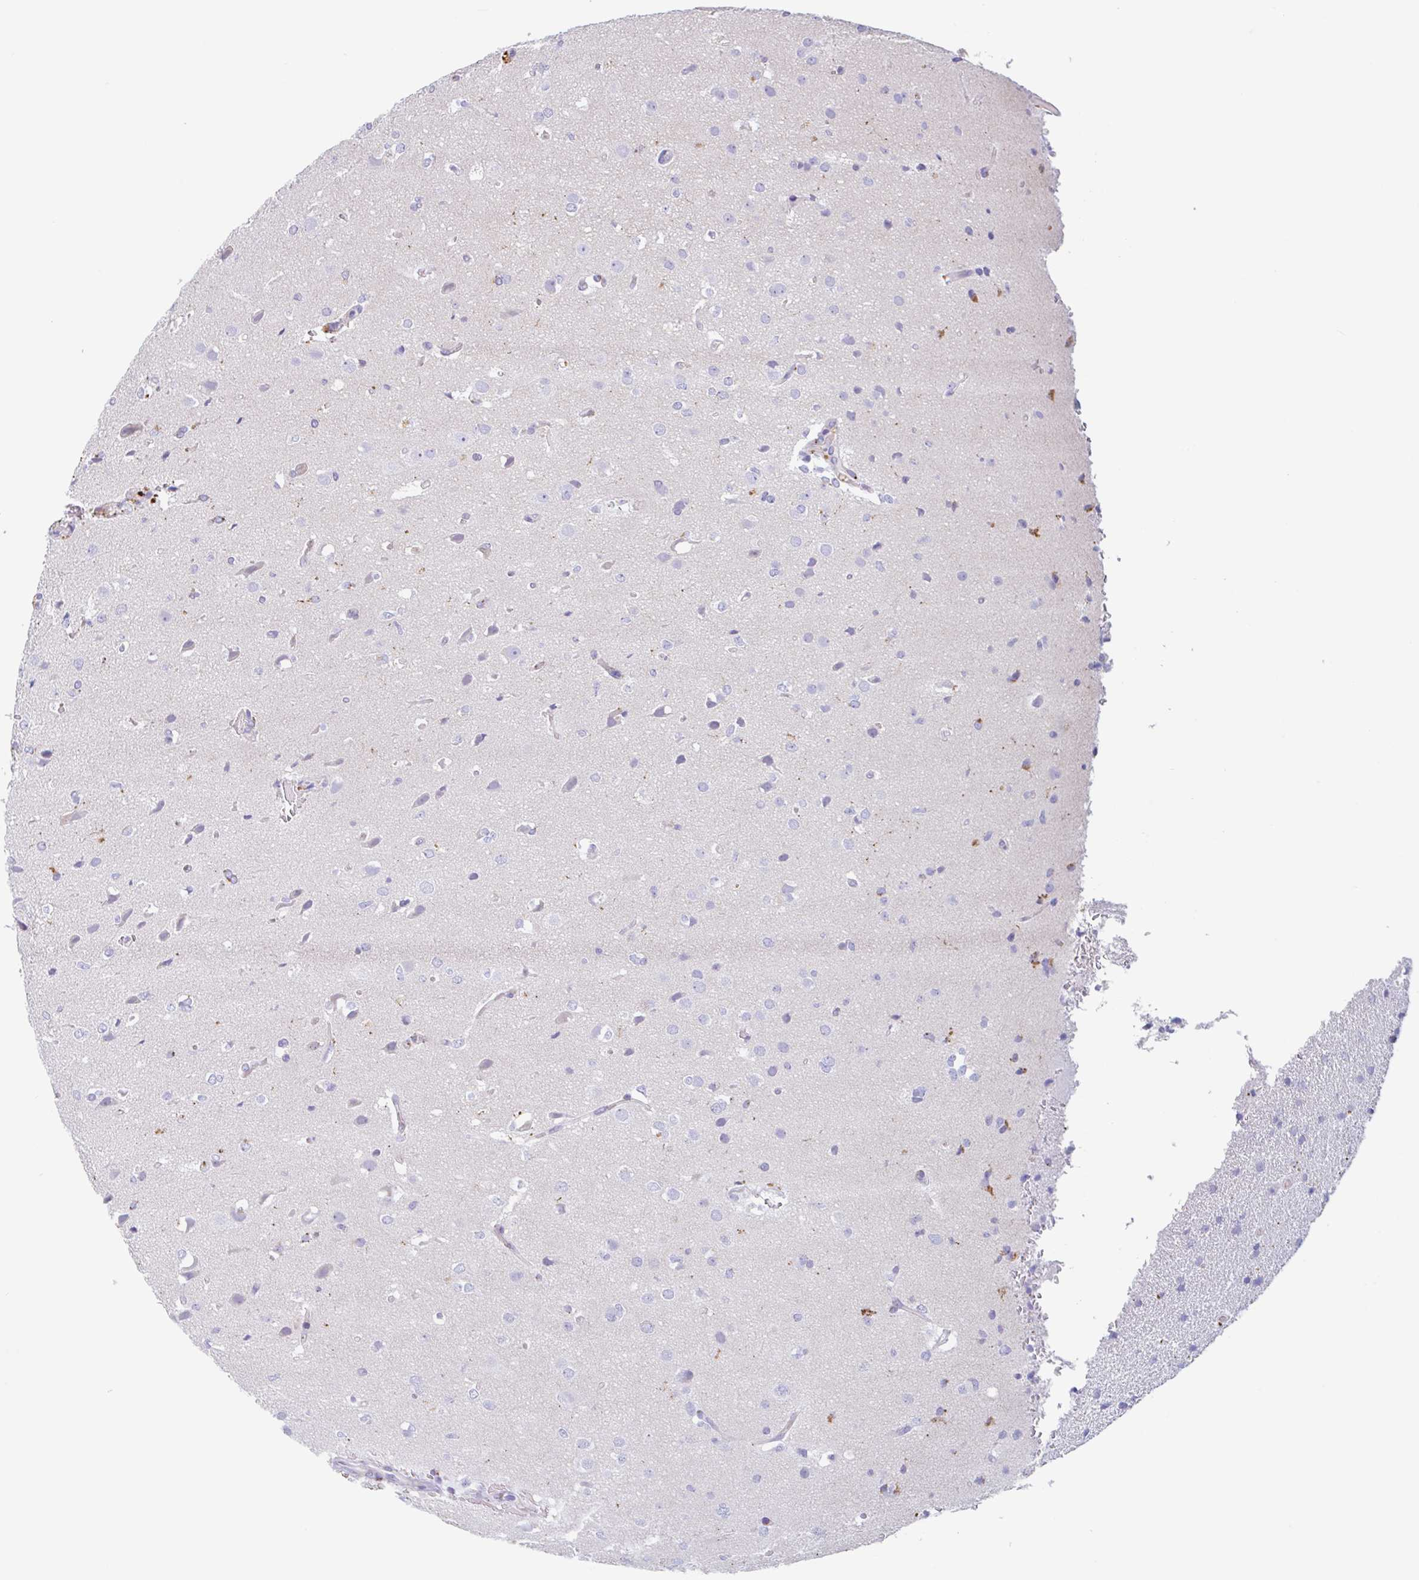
{"staining": {"intensity": "negative", "quantity": "none", "location": "none"}, "tissue": "glioma", "cell_type": "Tumor cells", "image_type": "cancer", "snomed": [{"axis": "morphology", "description": "Glioma, malignant, Low grade"}, {"axis": "topography", "description": "Brain"}], "caption": "This is an IHC histopathology image of human malignant glioma (low-grade). There is no expression in tumor cells.", "gene": "LENG9", "patient": {"sex": "female", "age": 33}}